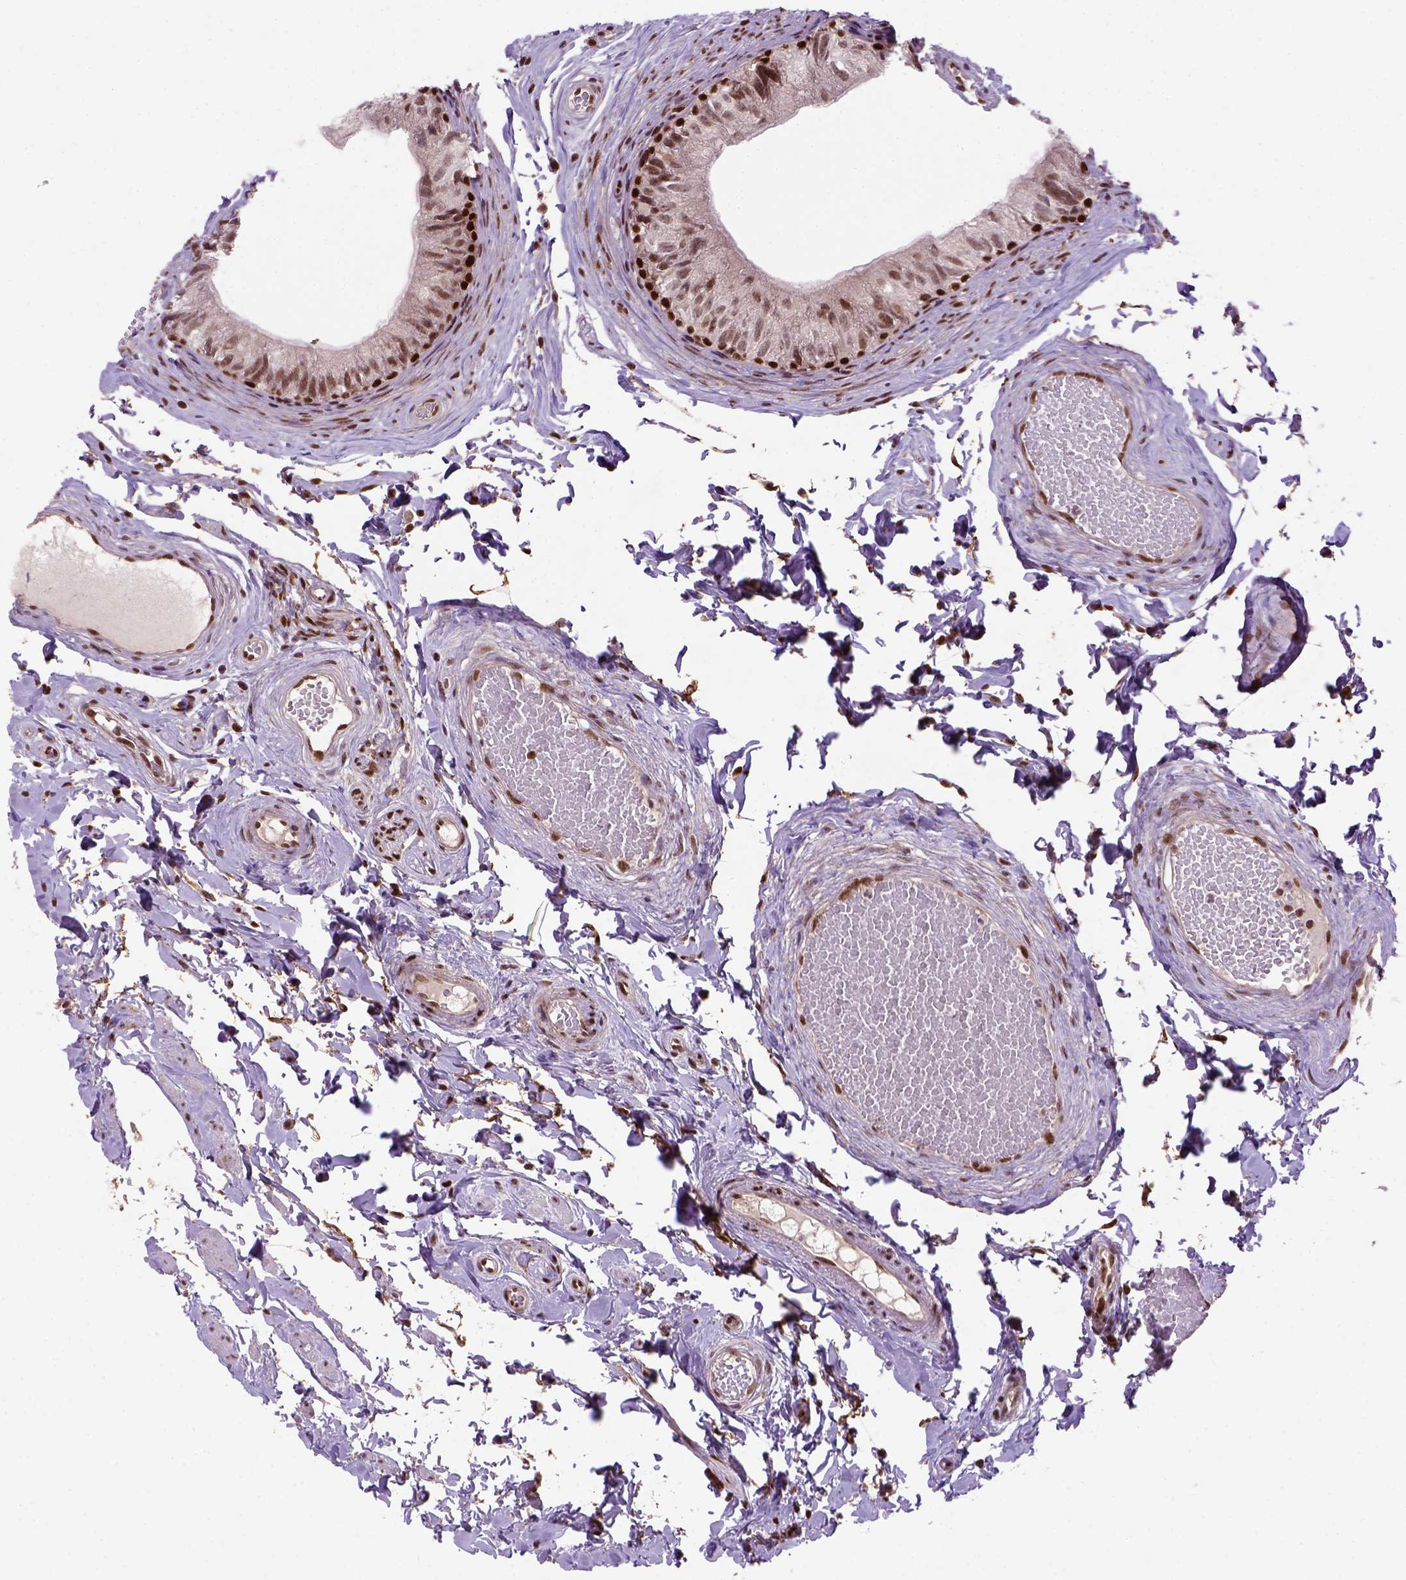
{"staining": {"intensity": "strong", "quantity": ">75%", "location": "nuclear"}, "tissue": "epididymis", "cell_type": "Glandular cells", "image_type": "normal", "snomed": [{"axis": "morphology", "description": "Normal tissue, NOS"}, {"axis": "topography", "description": "Epididymis"}], "caption": "Strong nuclear protein positivity is present in about >75% of glandular cells in epididymis. (brown staining indicates protein expression, while blue staining denotes nuclei).", "gene": "MGMT", "patient": {"sex": "male", "age": 45}}